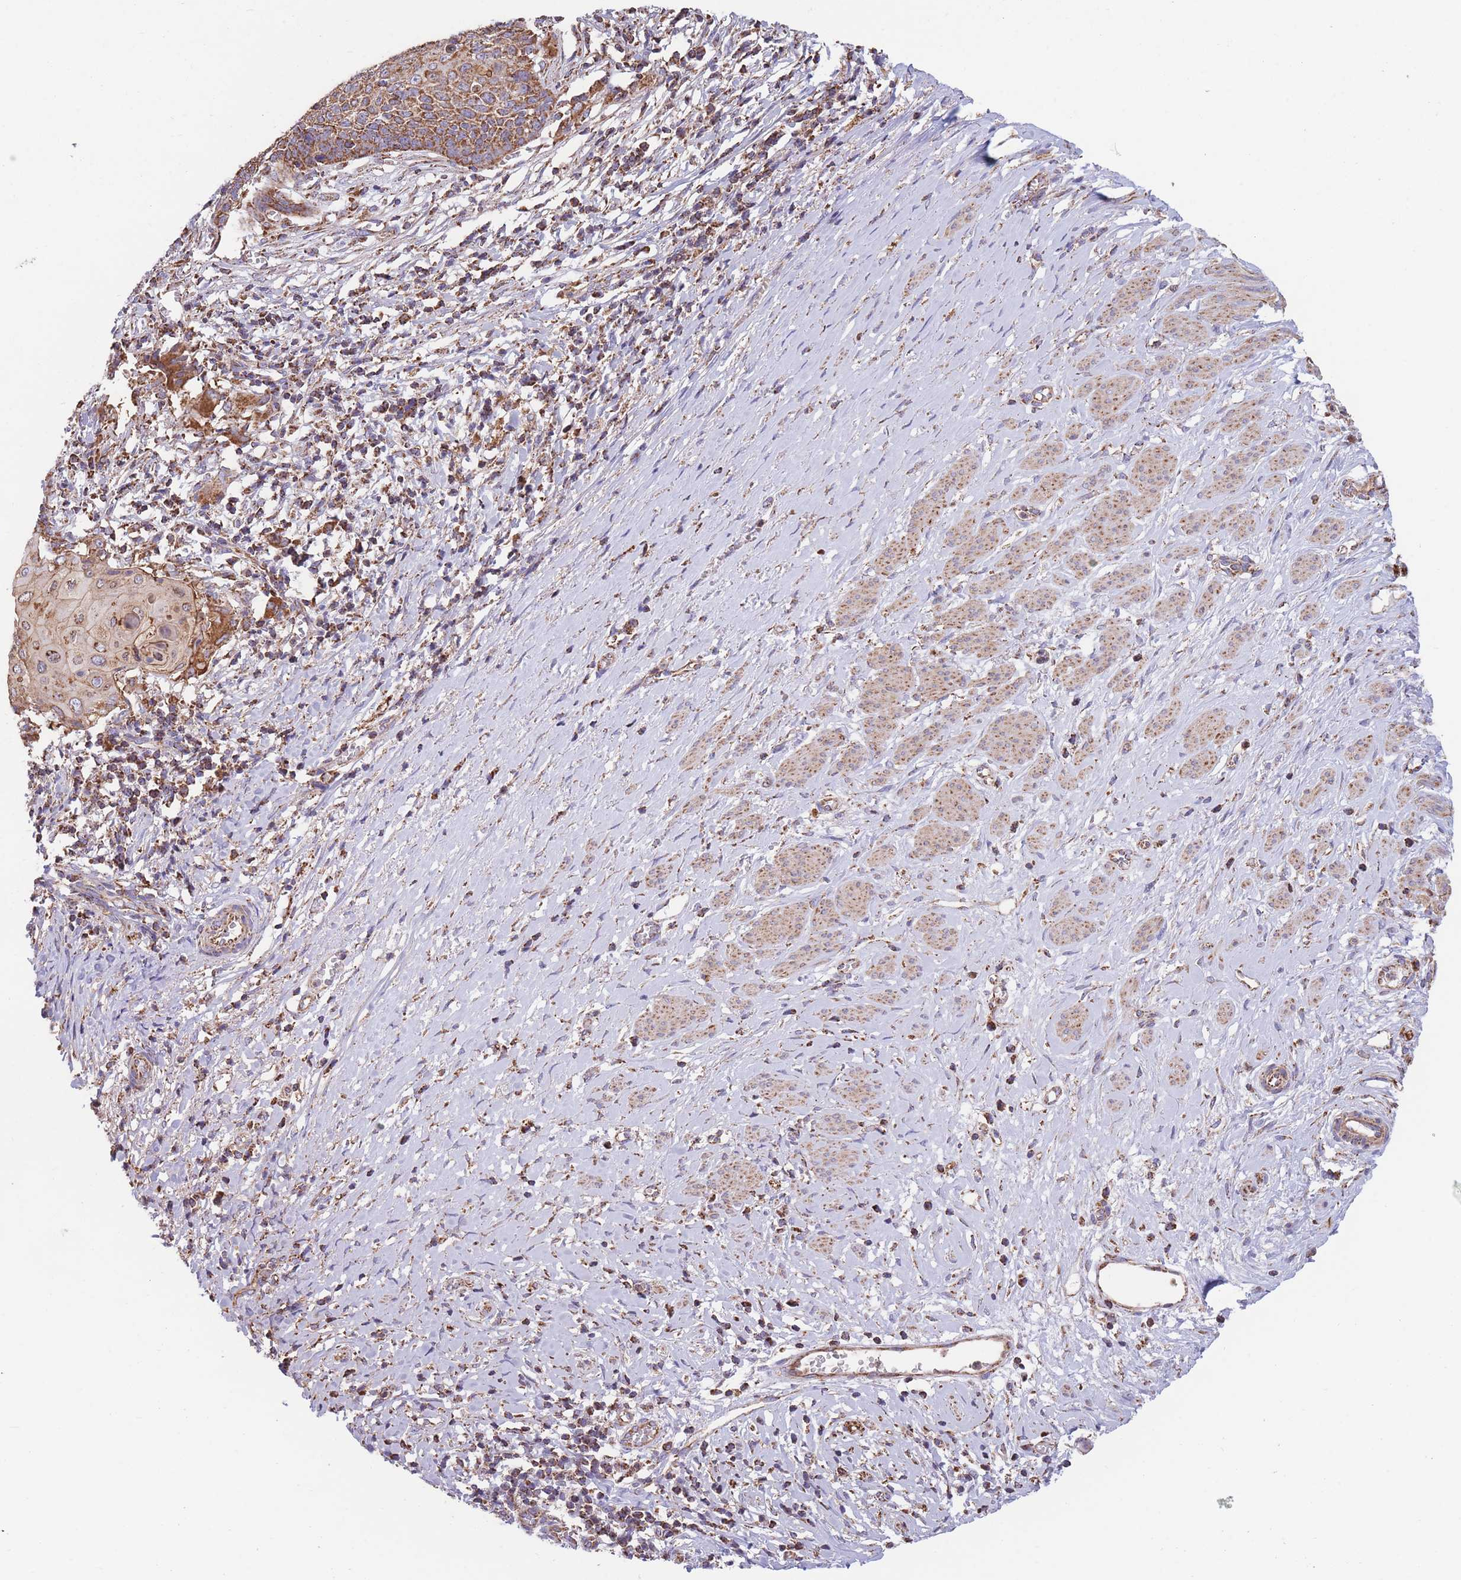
{"staining": {"intensity": "moderate", "quantity": ">75%", "location": "cytoplasmic/membranous"}, "tissue": "cervical cancer", "cell_type": "Tumor cells", "image_type": "cancer", "snomed": [{"axis": "morphology", "description": "Squamous cell carcinoma, NOS"}, {"axis": "topography", "description": "Cervix"}], "caption": "Brown immunohistochemical staining in squamous cell carcinoma (cervical) displays moderate cytoplasmic/membranous positivity in about >75% of tumor cells.", "gene": "FKBP8", "patient": {"sex": "female", "age": 39}}